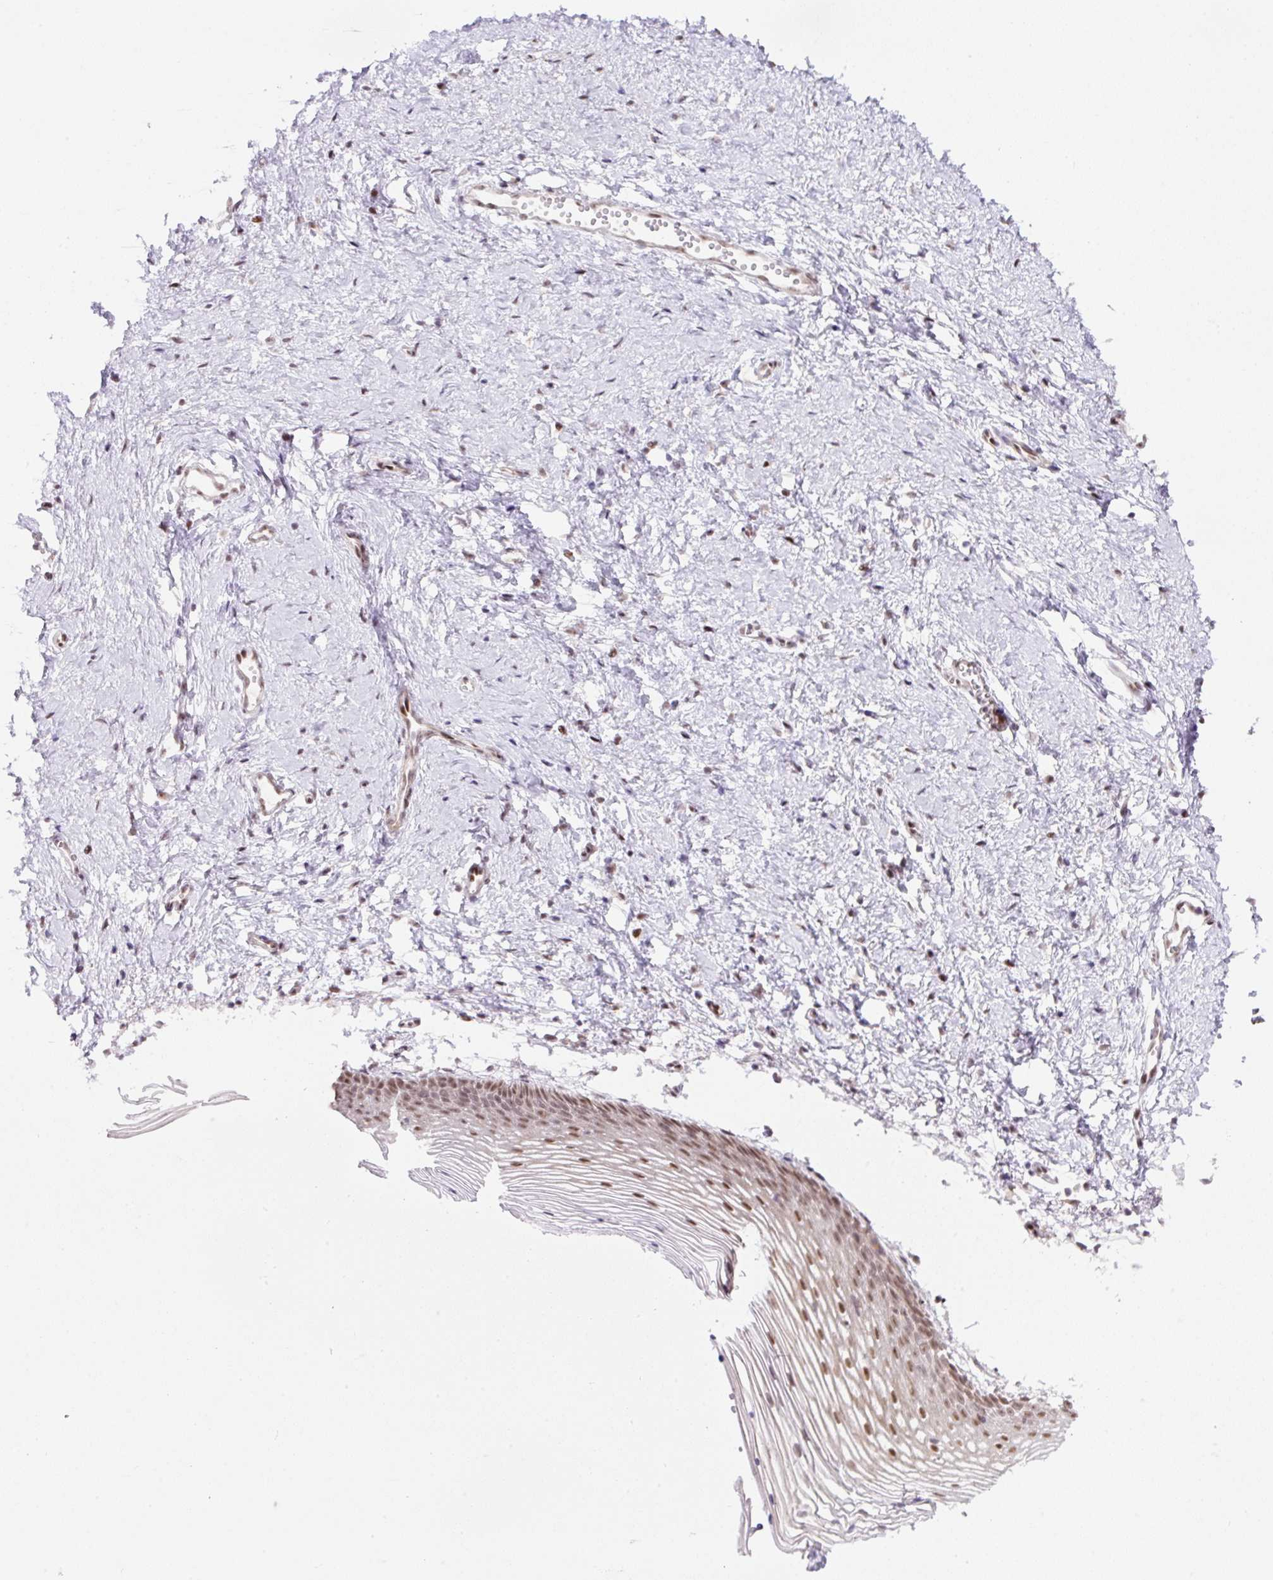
{"staining": {"intensity": "moderate", "quantity": ">75%", "location": "nuclear"}, "tissue": "vagina", "cell_type": "Squamous epithelial cells", "image_type": "normal", "snomed": [{"axis": "morphology", "description": "Normal tissue, NOS"}, {"axis": "topography", "description": "Vagina"}], "caption": "Immunohistochemistry of benign vagina displays medium levels of moderate nuclear staining in approximately >75% of squamous epithelial cells. The protein is shown in brown color, while the nuclei are stained blue.", "gene": "TAF1A", "patient": {"sex": "female", "age": 56}}